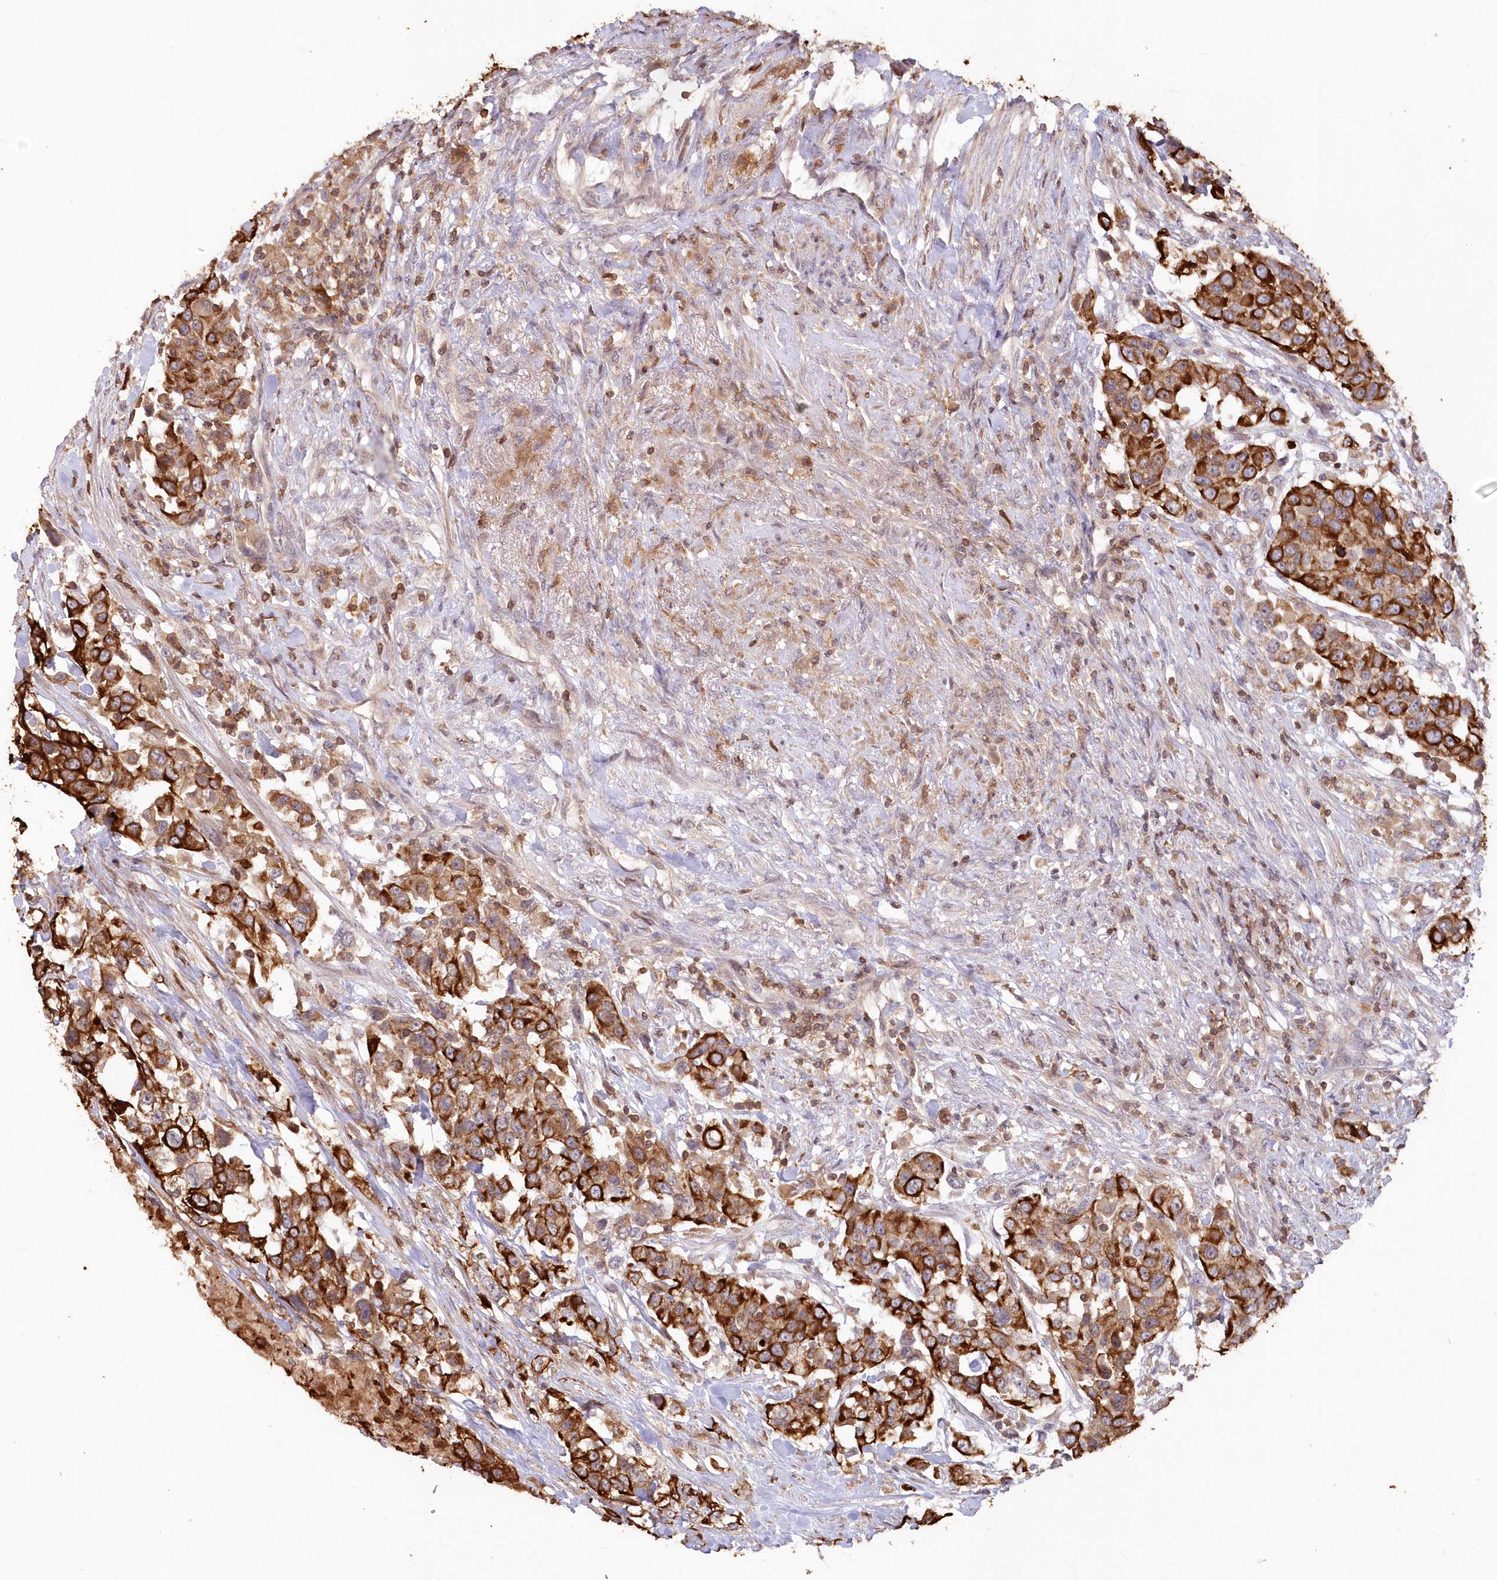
{"staining": {"intensity": "strong", "quantity": ">75%", "location": "cytoplasmic/membranous"}, "tissue": "urothelial cancer", "cell_type": "Tumor cells", "image_type": "cancer", "snomed": [{"axis": "morphology", "description": "Urothelial carcinoma, High grade"}, {"axis": "topography", "description": "Urinary bladder"}], "caption": "A brown stain labels strong cytoplasmic/membranous positivity of a protein in human high-grade urothelial carcinoma tumor cells. (IHC, brightfield microscopy, high magnification).", "gene": "SNED1", "patient": {"sex": "female", "age": 80}}